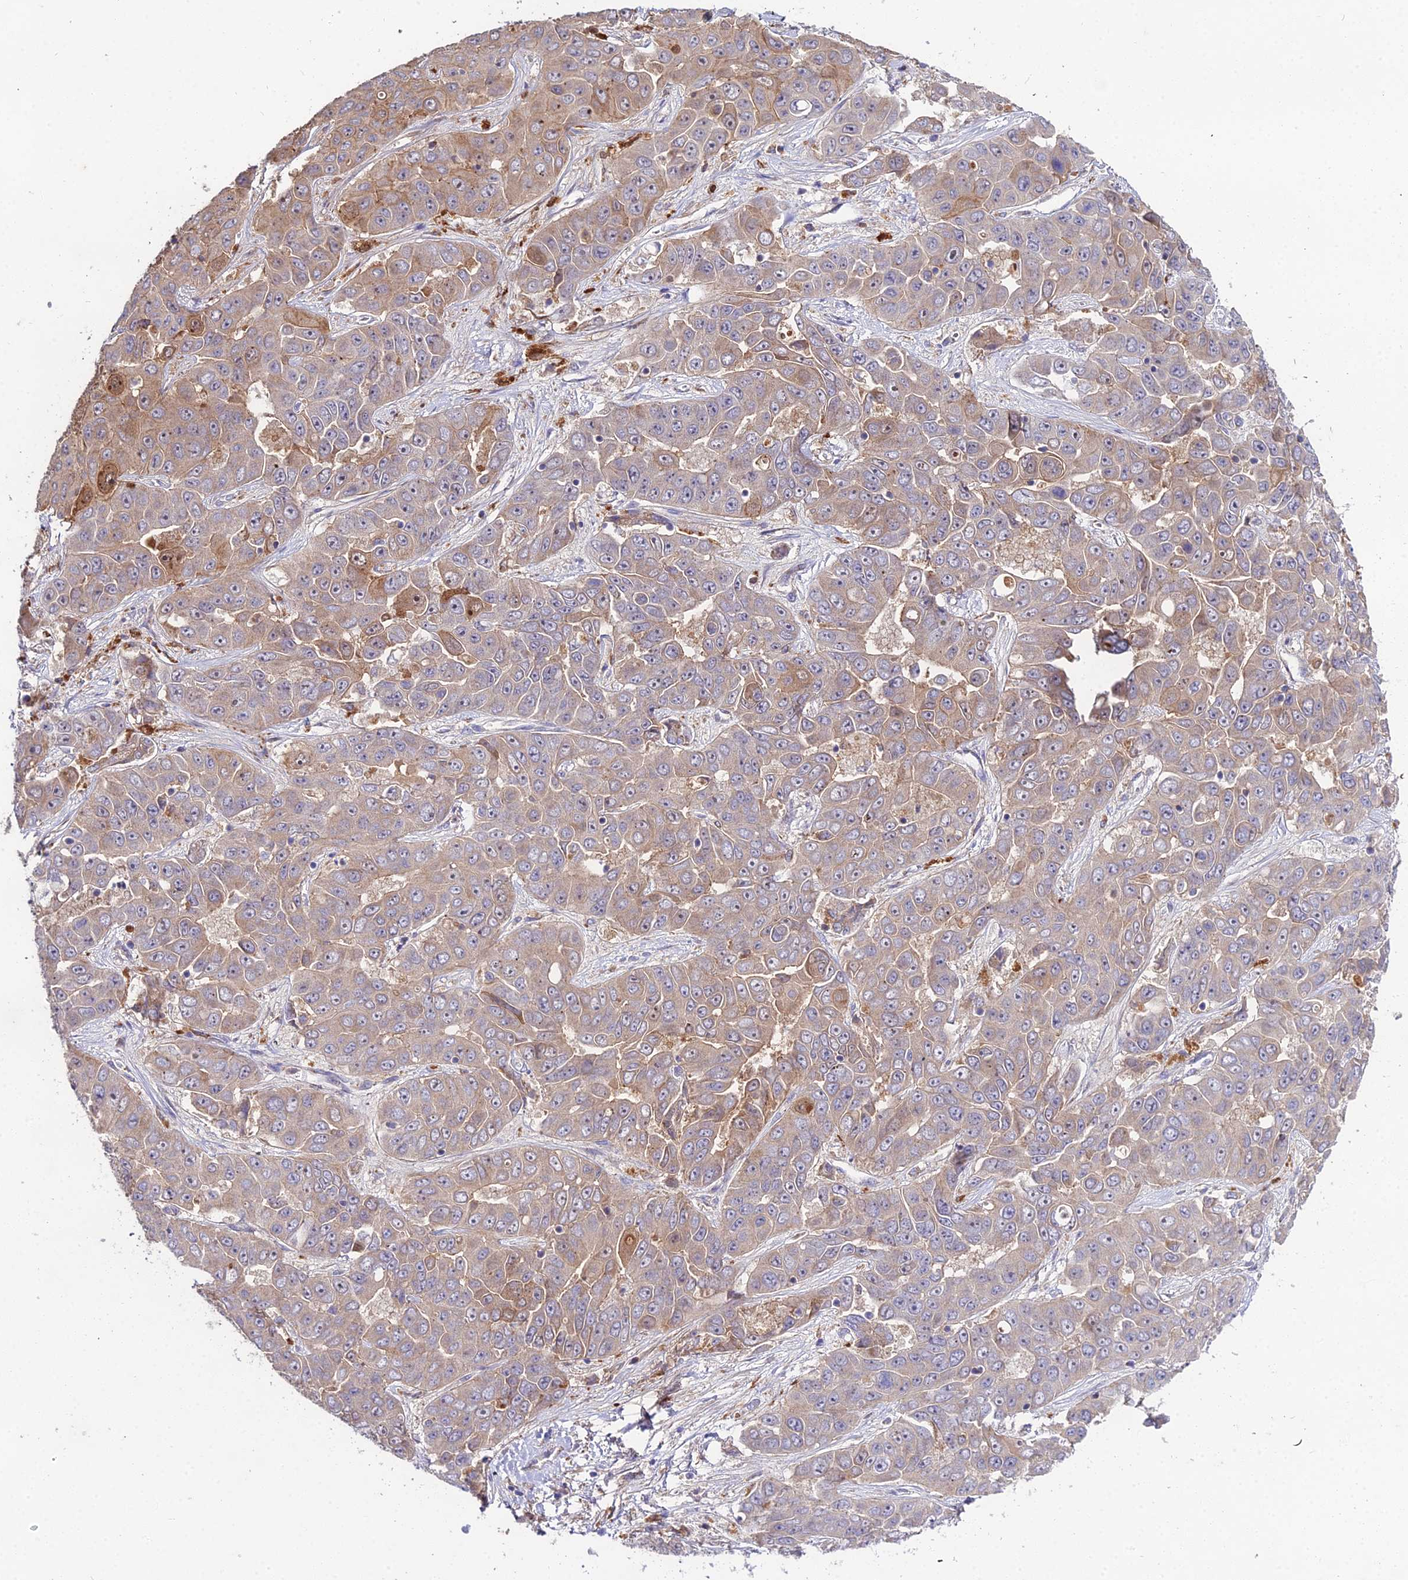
{"staining": {"intensity": "moderate", "quantity": "25%-75%", "location": "cytoplasmic/membranous"}, "tissue": "liver cancer", "cell_type": "Tumor cells", "image_type": "cancer", "snomed": [{"axis": "morphology", "description": "Cholangiocarcinoma"}, {"axis": "topography", "description": "Liver"}], "caption": "Approximately 25%-75% of tumor cells in cholangiocarcinoma (liver) reveal moderate cytoplasmic/membranous protein staining as visualized by brown immunohistochemical staining.", "gene": "EID2", "patient": {"sex": "female", "age": 52}}